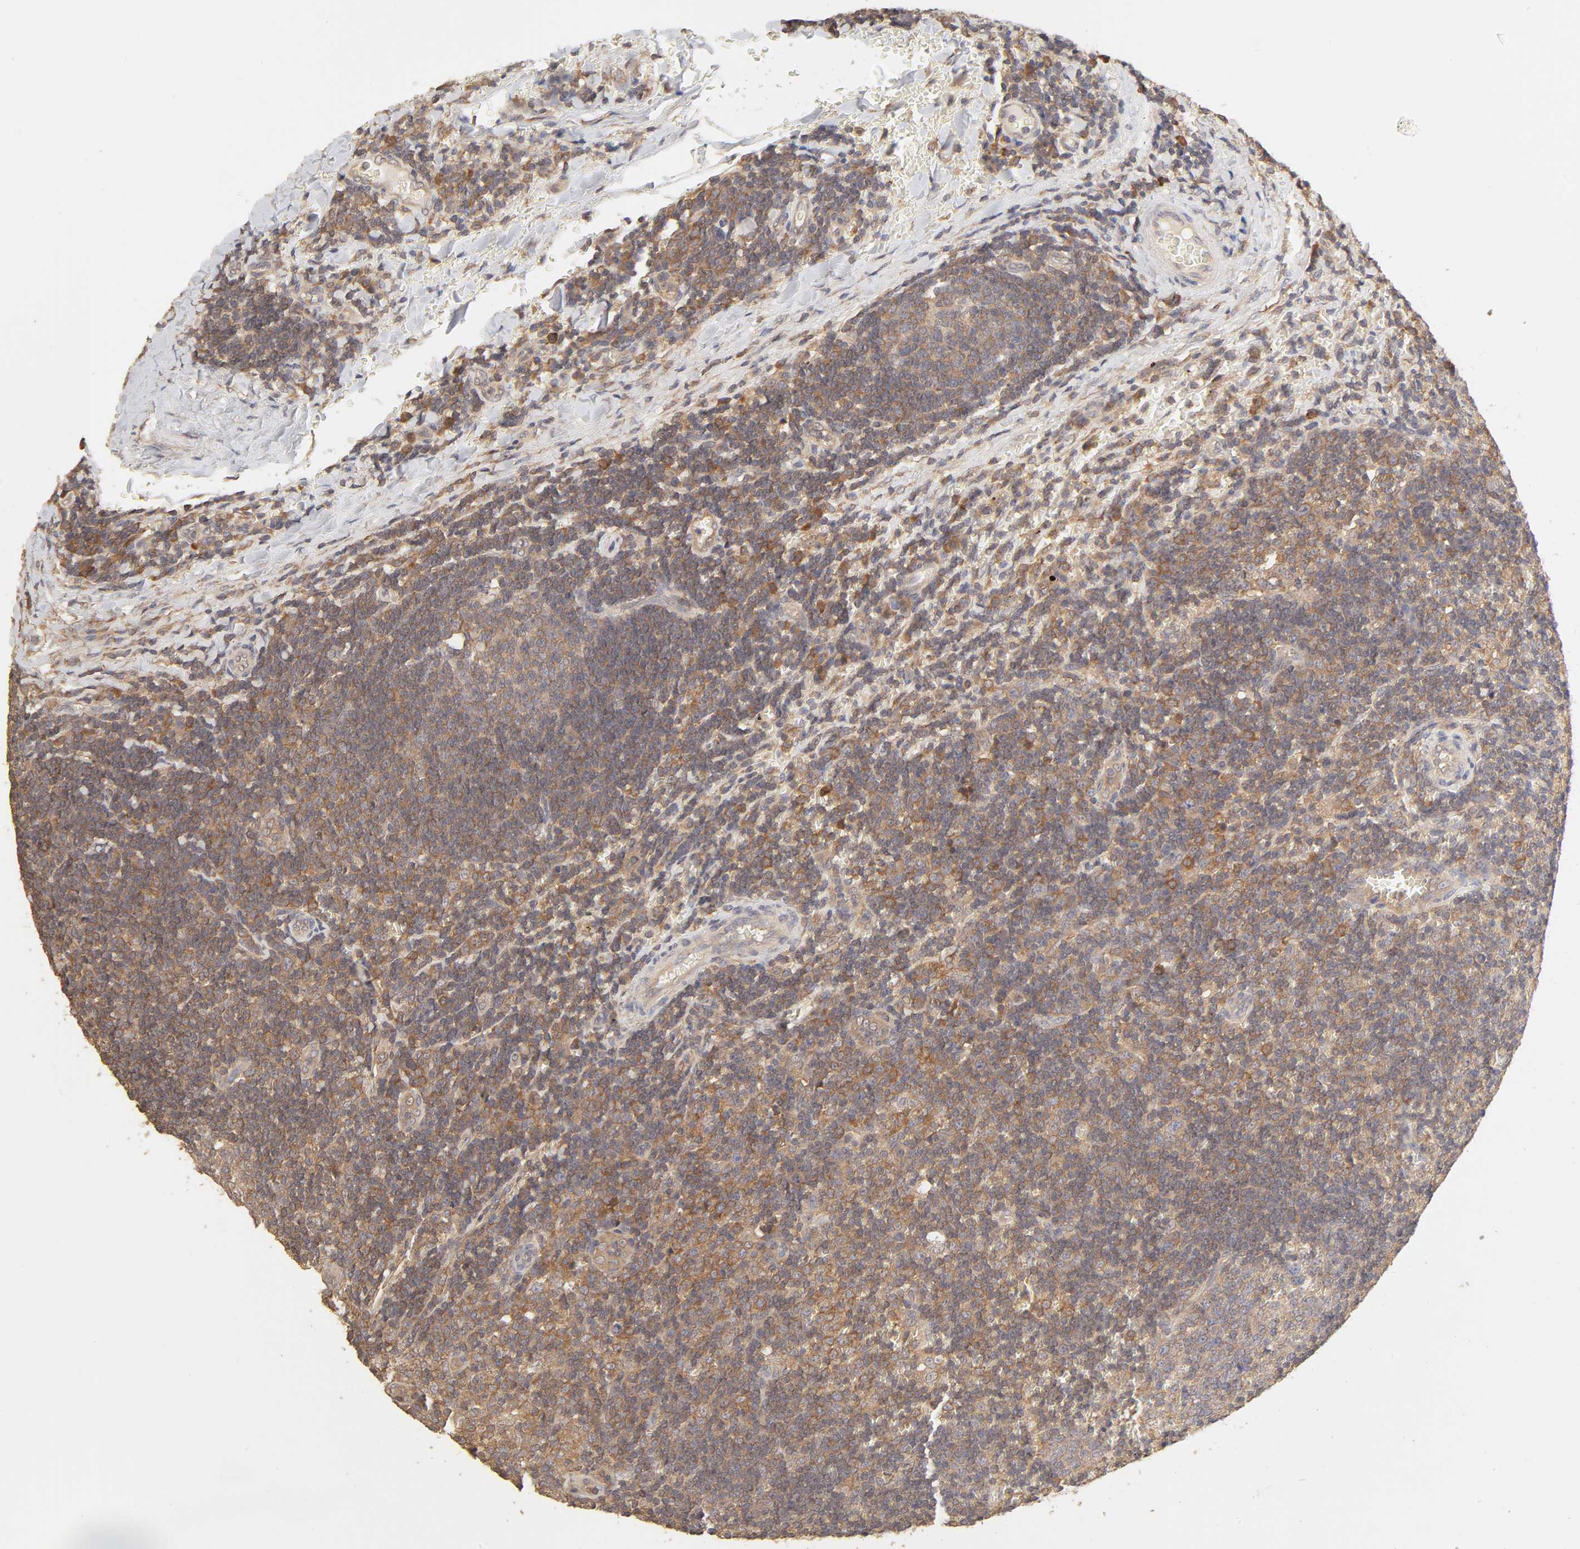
{"staining": {"intensity": "moderate", "quantity": "25%-75%", "location": "cytoplasmic/membranous"}, "tissue": "lymph node", "cell_type": "Germinal center cells", "image_type": "normal", "snomed": [{"axis": "morphology", "description": "Normal tissue, NOS"}, {"axis": "topography", "description": "Lymph node"}, {"axis": "topography", "description": "Salivary gland"}], "caption": "Lymph node stained with DAB immunohistochemistry (IHC) demonstrates medium levels of moderate cytoplasmic/membranous positivity in about 25%-75% of germinal center cells. (Brightfield microscopy of DAB IHC at high magnification).", "gene": "AP1G2", "patient": {"sex": "male", "age": 8}}